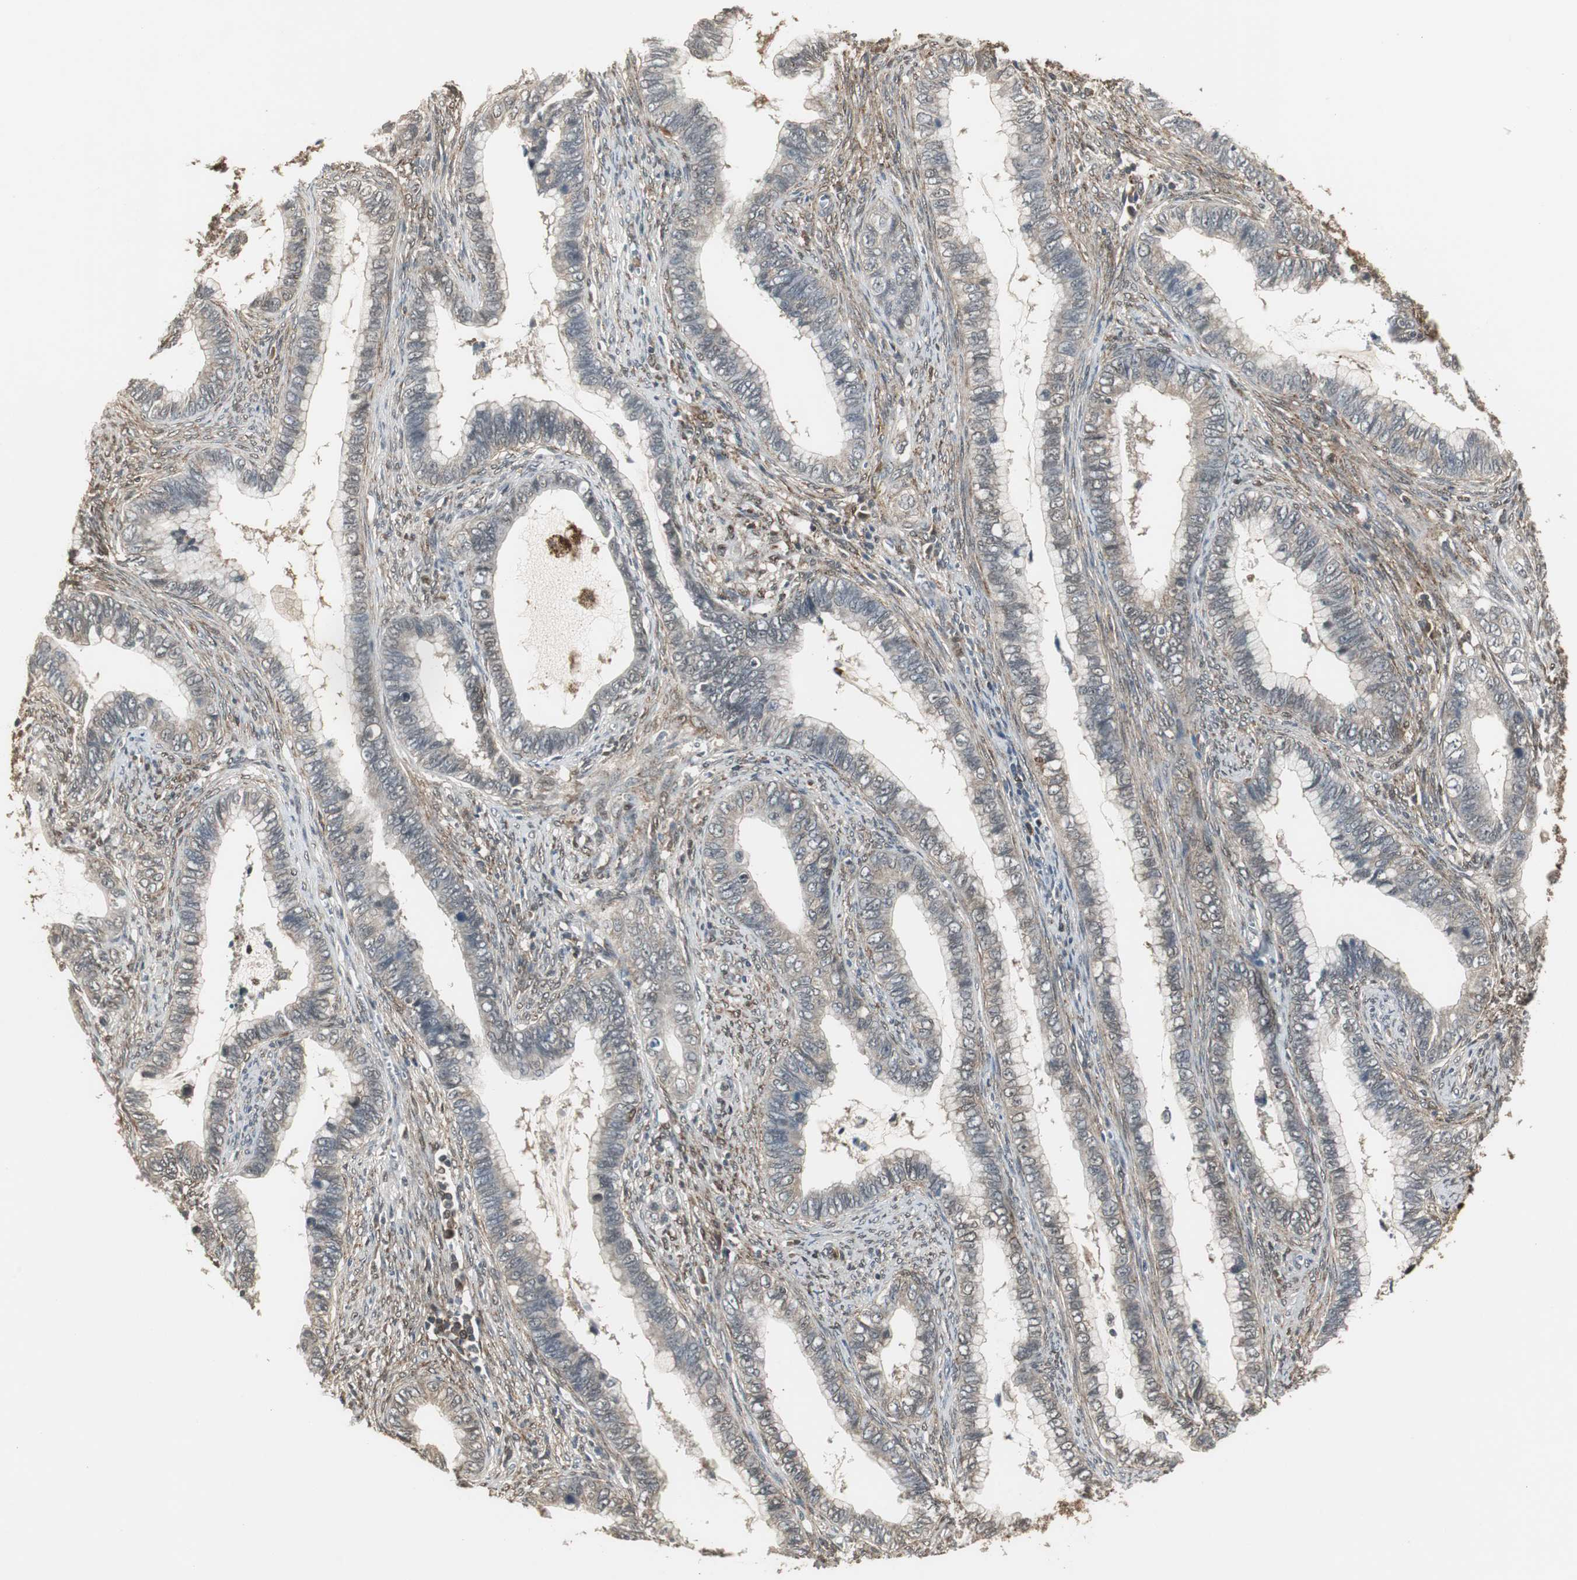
{"staining": {"intensity": "weak", "quantity": "25%-75%", "location": "cytoplasmic/membranous"}, "tissue": "cervical cancer", "cell_type": "Tumor cells", "image_type": "cancer", "snomed": [{"axis": "morphology", "description": "Adenocarcinoma, NOS"}, {"axis": "topography", "description": "Cervix"}], "caption": "Cervical cancer stained for a protein (brown) displays weak cytoplasmic/membranous positive staining in about 25%-75% of tumor cells.", "gene": "PLIN3", "patient": {"sex": "female", "age": 44}}